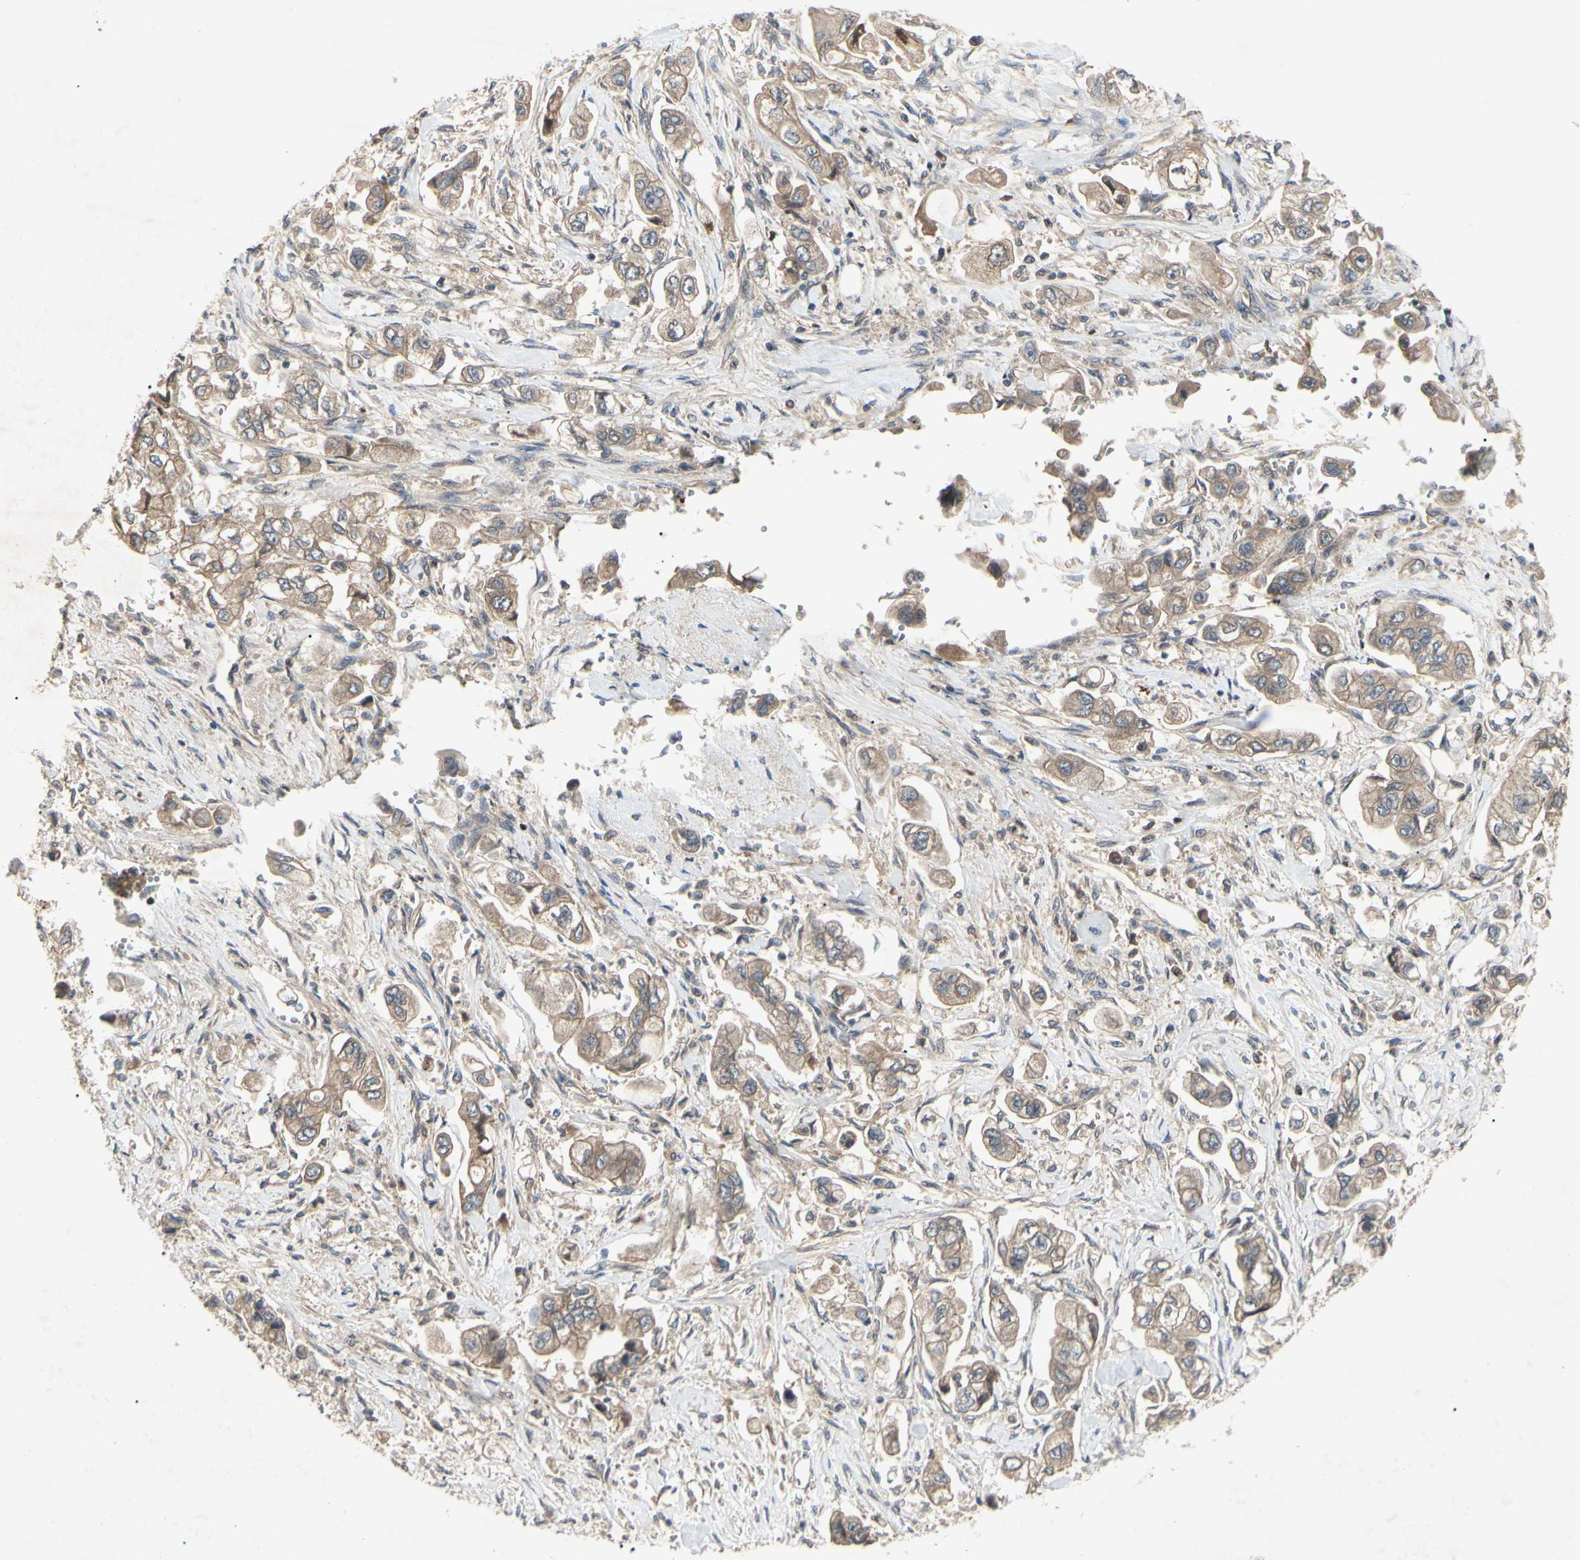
{"staining": {"intensity": "moderate", "quantity": ">75%", "location": "cytoplasmic/membranous"}, "tissue": "stomach cancer", "cell_type": "Tumor cells", "image_type": "cancer", "snomed": [{"axis": "morphology", "description": "Adenocarcinoma, NOS"}, {"axis": "topography", "description": "Stomach"}], "caption": "Human adenocarcinoma (stomach) stained with a brown dye displays moderate cytoplasmic/membranous positive staining in approximately >75% of tumor cells.", "gene": "RNF14", "patient": {"sex": "male", "age": 62}}